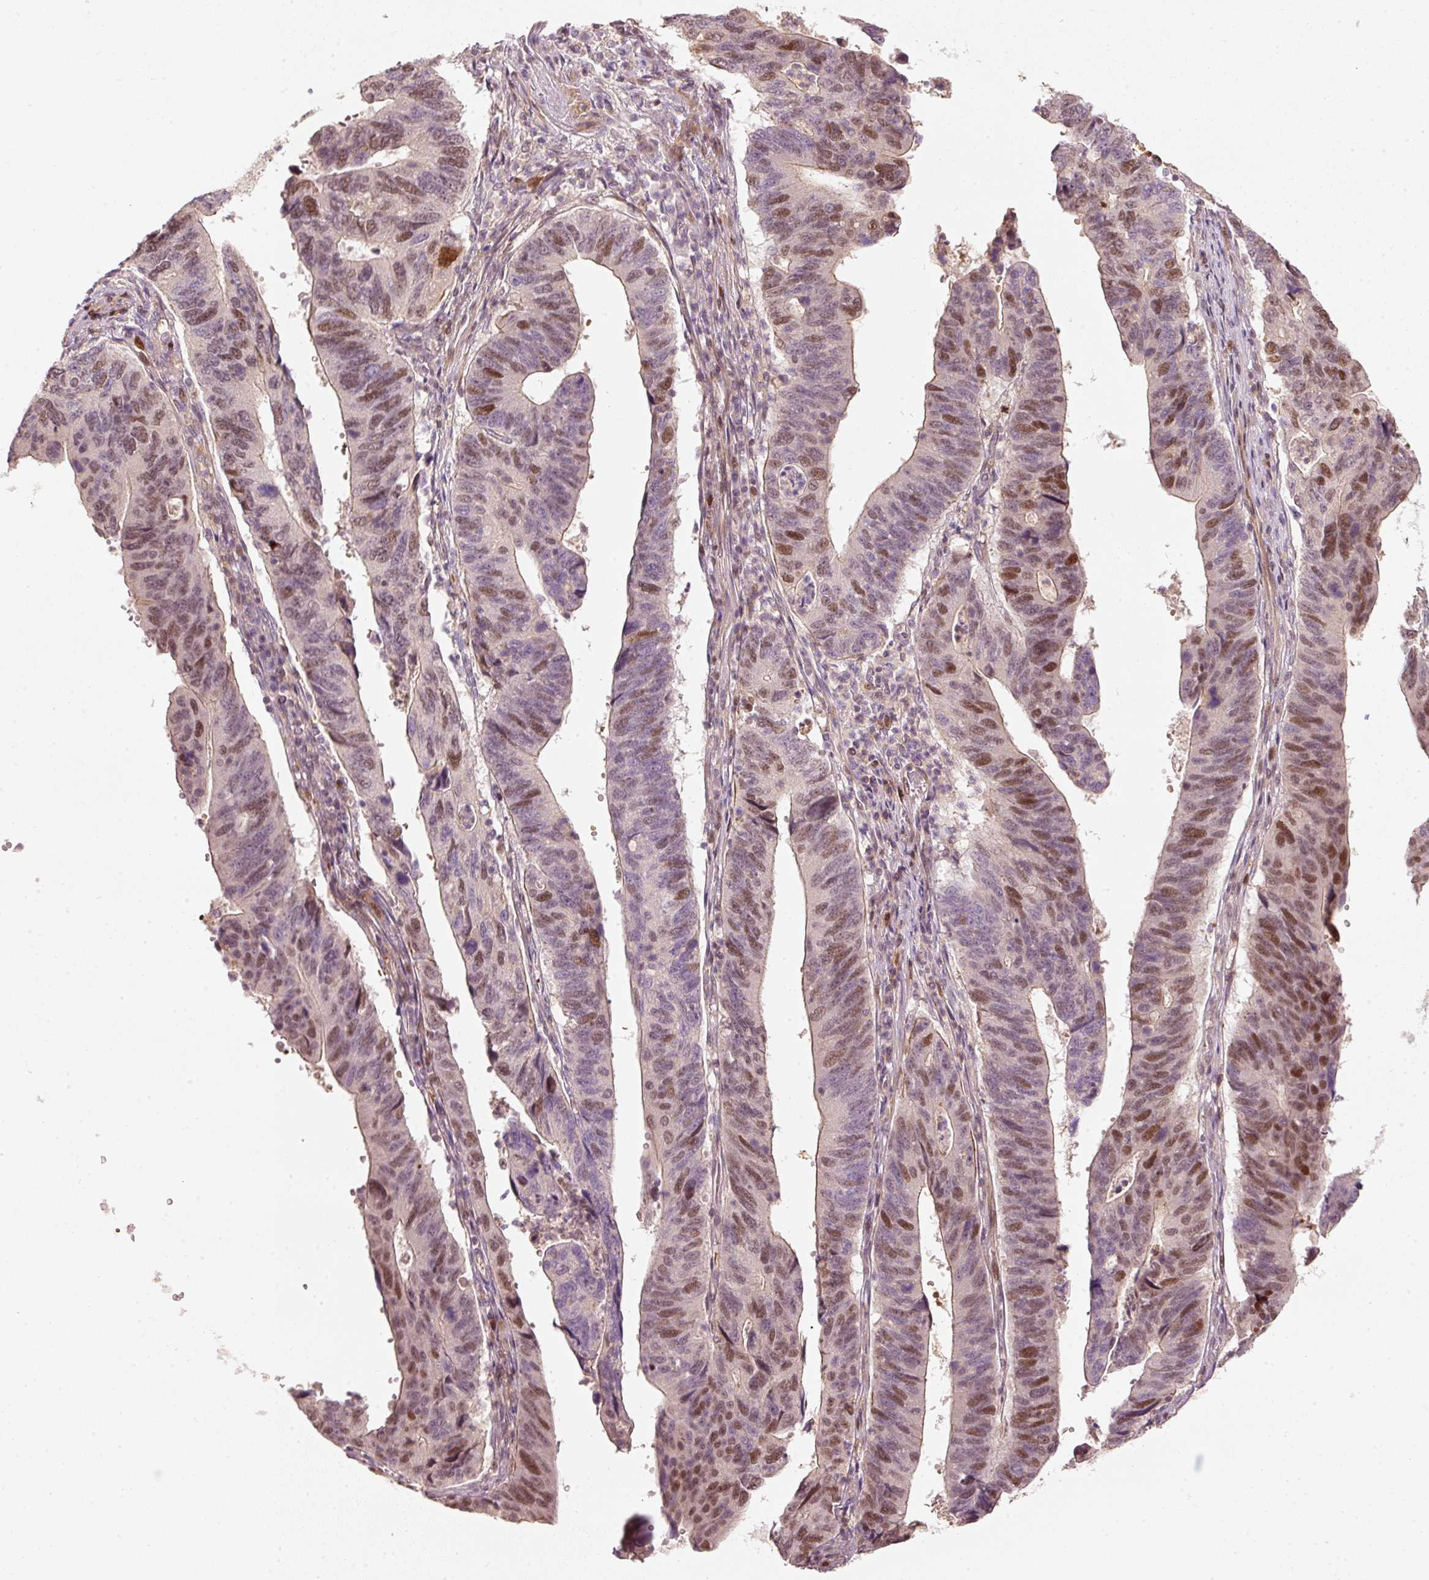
{"staining": {"intensity": "moderate", "quantity": "25%-75%", "location": "cytoplasmic/membranous,nuclear"}, "tissue": "stomach cancer", "cell_type": "Tumor cells", "image_type": "cancer", "snomed": [{"axis": "morphology", "description": "Adenocarcinoma, NOS"}, {"axis": "topography", "description": "Stomach"}], "caption": "Human stomach cancer stained with a brown dye displays moderate cytoplasmic/membranous and nuclear positive positivity in about 25%-75% of tumor cells.", "gene": "TREX2", "patient": {"sex": "male", "age": 59}}